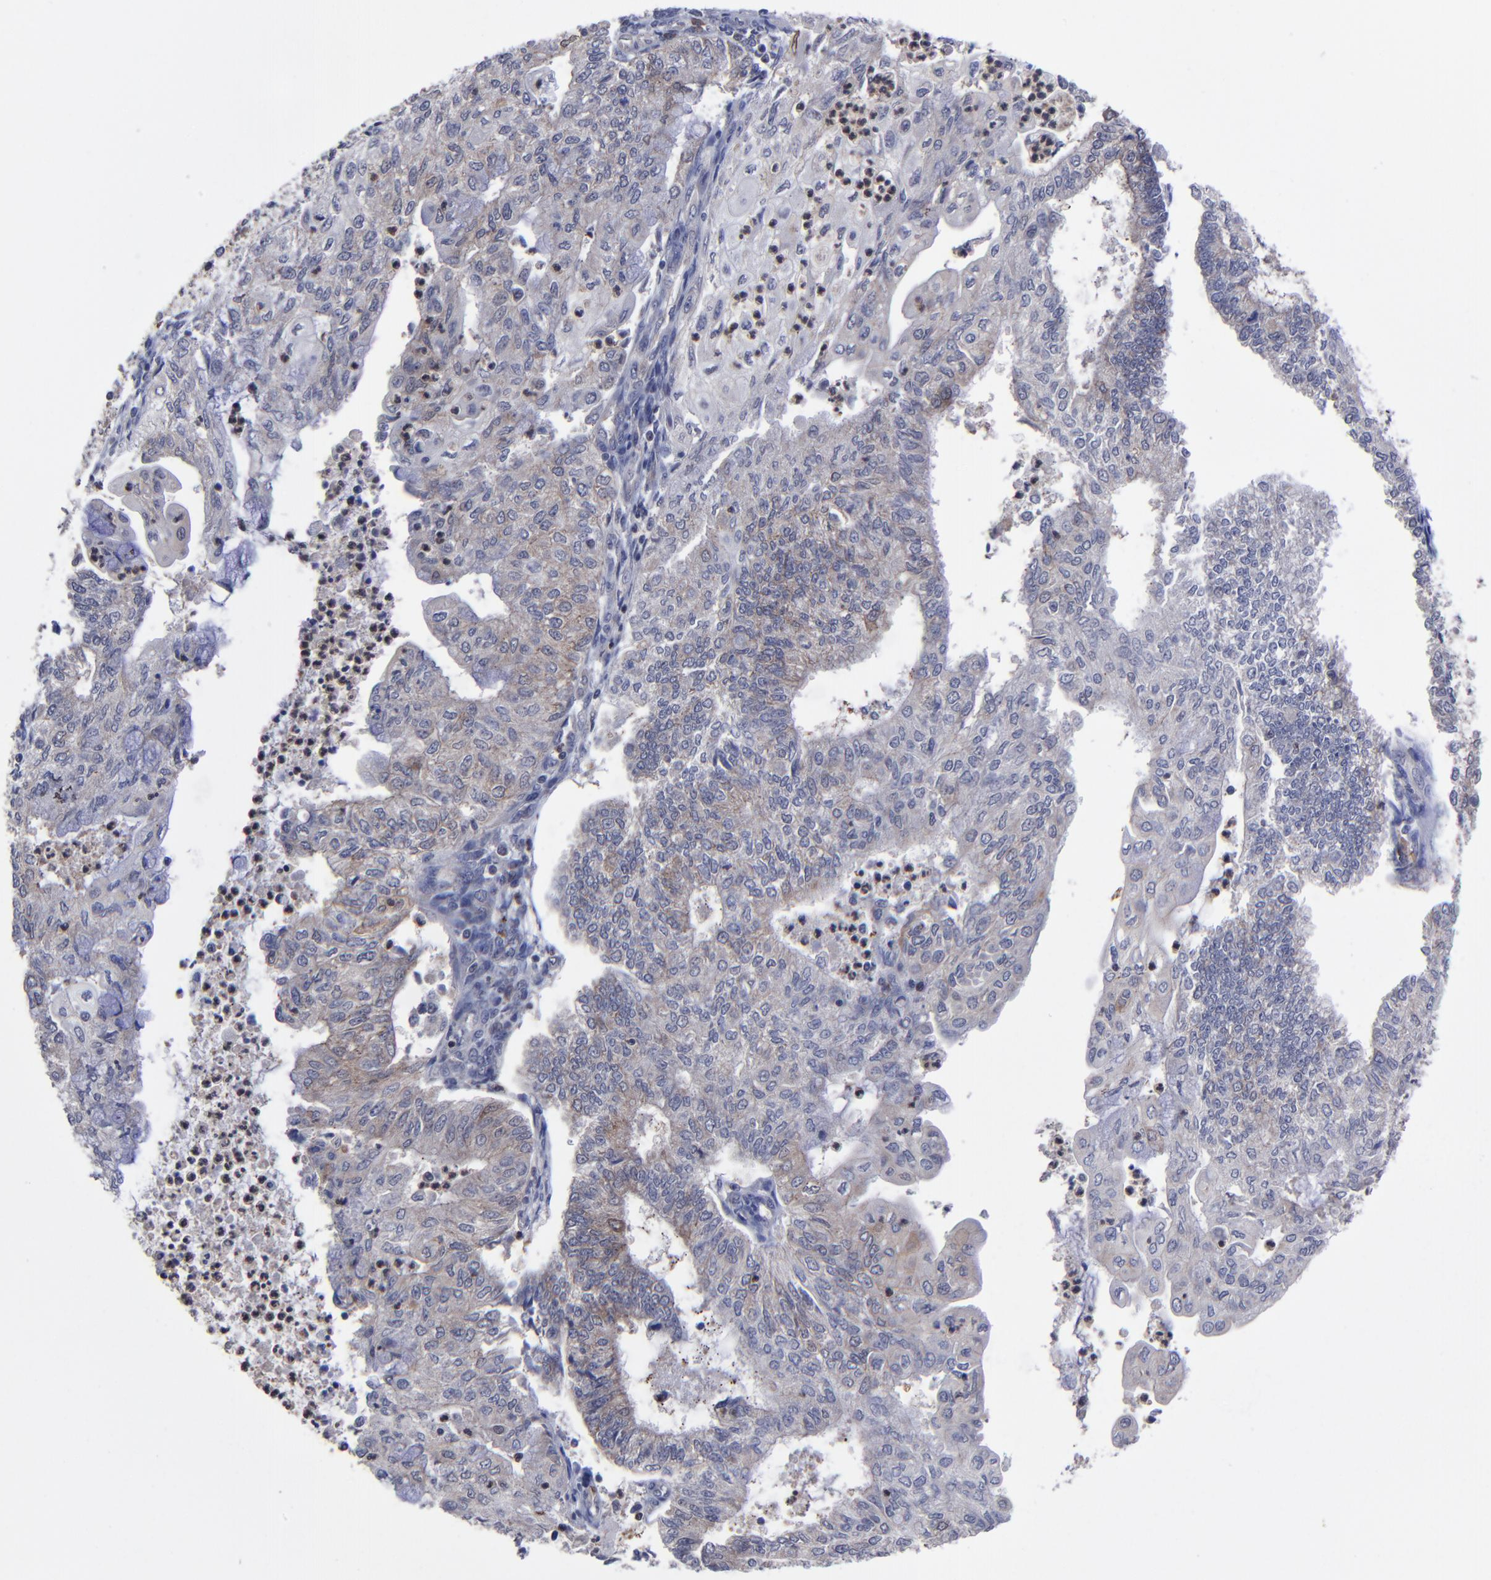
{"staining": {"intensity": "weak", "quantity": "25%-75%", "location": "cytoplasmic/membranous"}, "tissue": "endometrial cancer", "cell_type": "Tumor cells", "image_type": "cancer", "snomed": [{"axis": "morphology", "description": "Adenocarcinoma, NOS"}, {"axis": "topography", "description": "Endometrium"}], "caption": "A brown stain shows weak cytoplasmic/membranous expression of a protein in human adenocarcinoma (endometrial) tumor cells. Nuclei are stained in blue.", "gene": "ZNF419", "patient": {"sex": "female", "age": 59}}